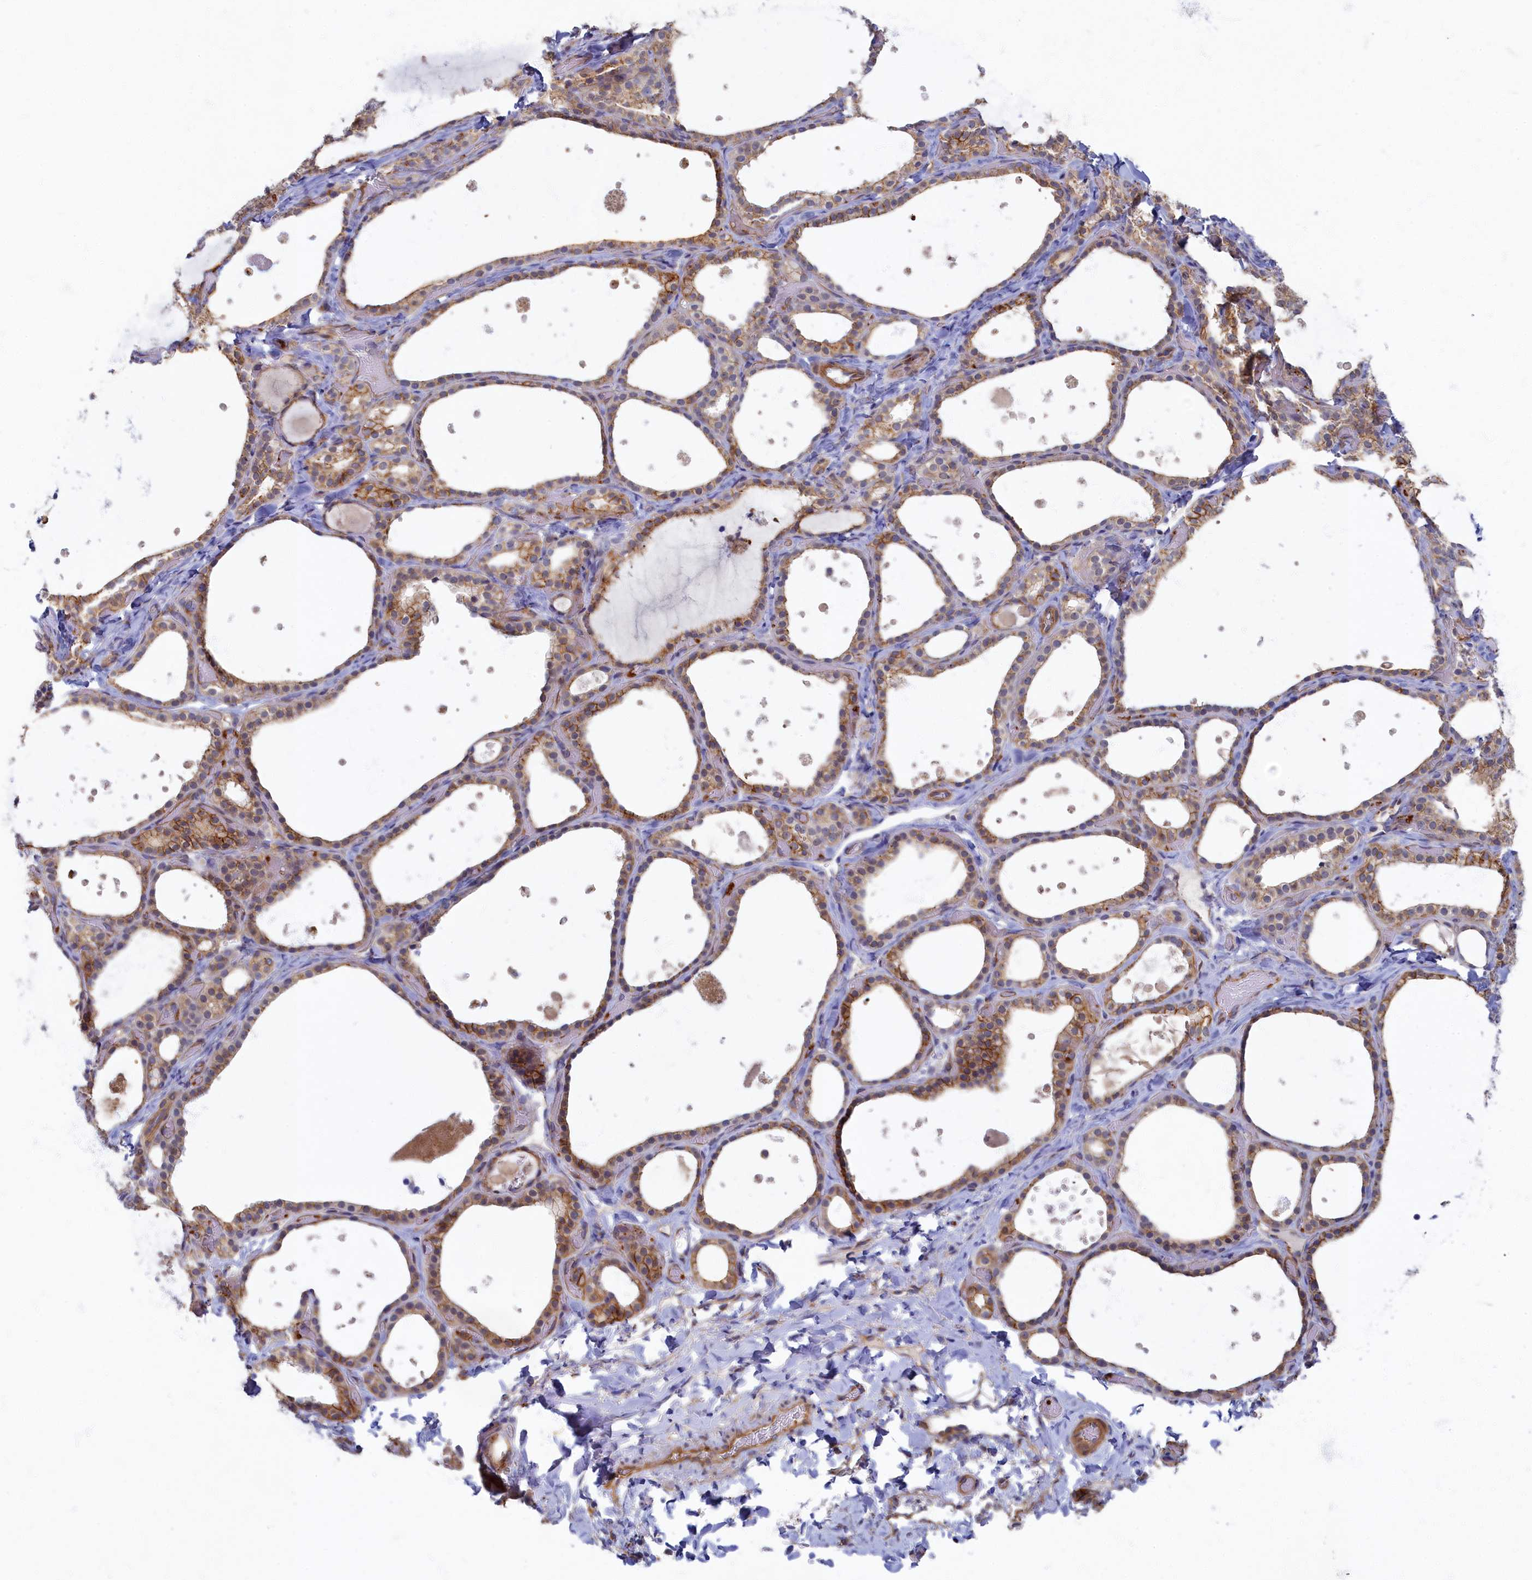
{"staining": {"intensity": "moderate", "quantity": "25%-75%", "location": "cytoplasmic/membranous"}, "tissue": "thyroid gland", "cell_type": "Glandular cells", "image_type": "normal", "snomed": [{"axis": "morphology", "description": "Normal tissue, NOS"}, {"axis": "topography", "description": "Thyroid gland"}], "caption": "Approximately 25%-75% of glandular cells in benign thyroid gland display moderate cytoplasmic/membranous protein expression as visualized by brown immunohistochemical staining.", "gene": "PSMG2", "patient": {"sex": "female", "age": 44}}